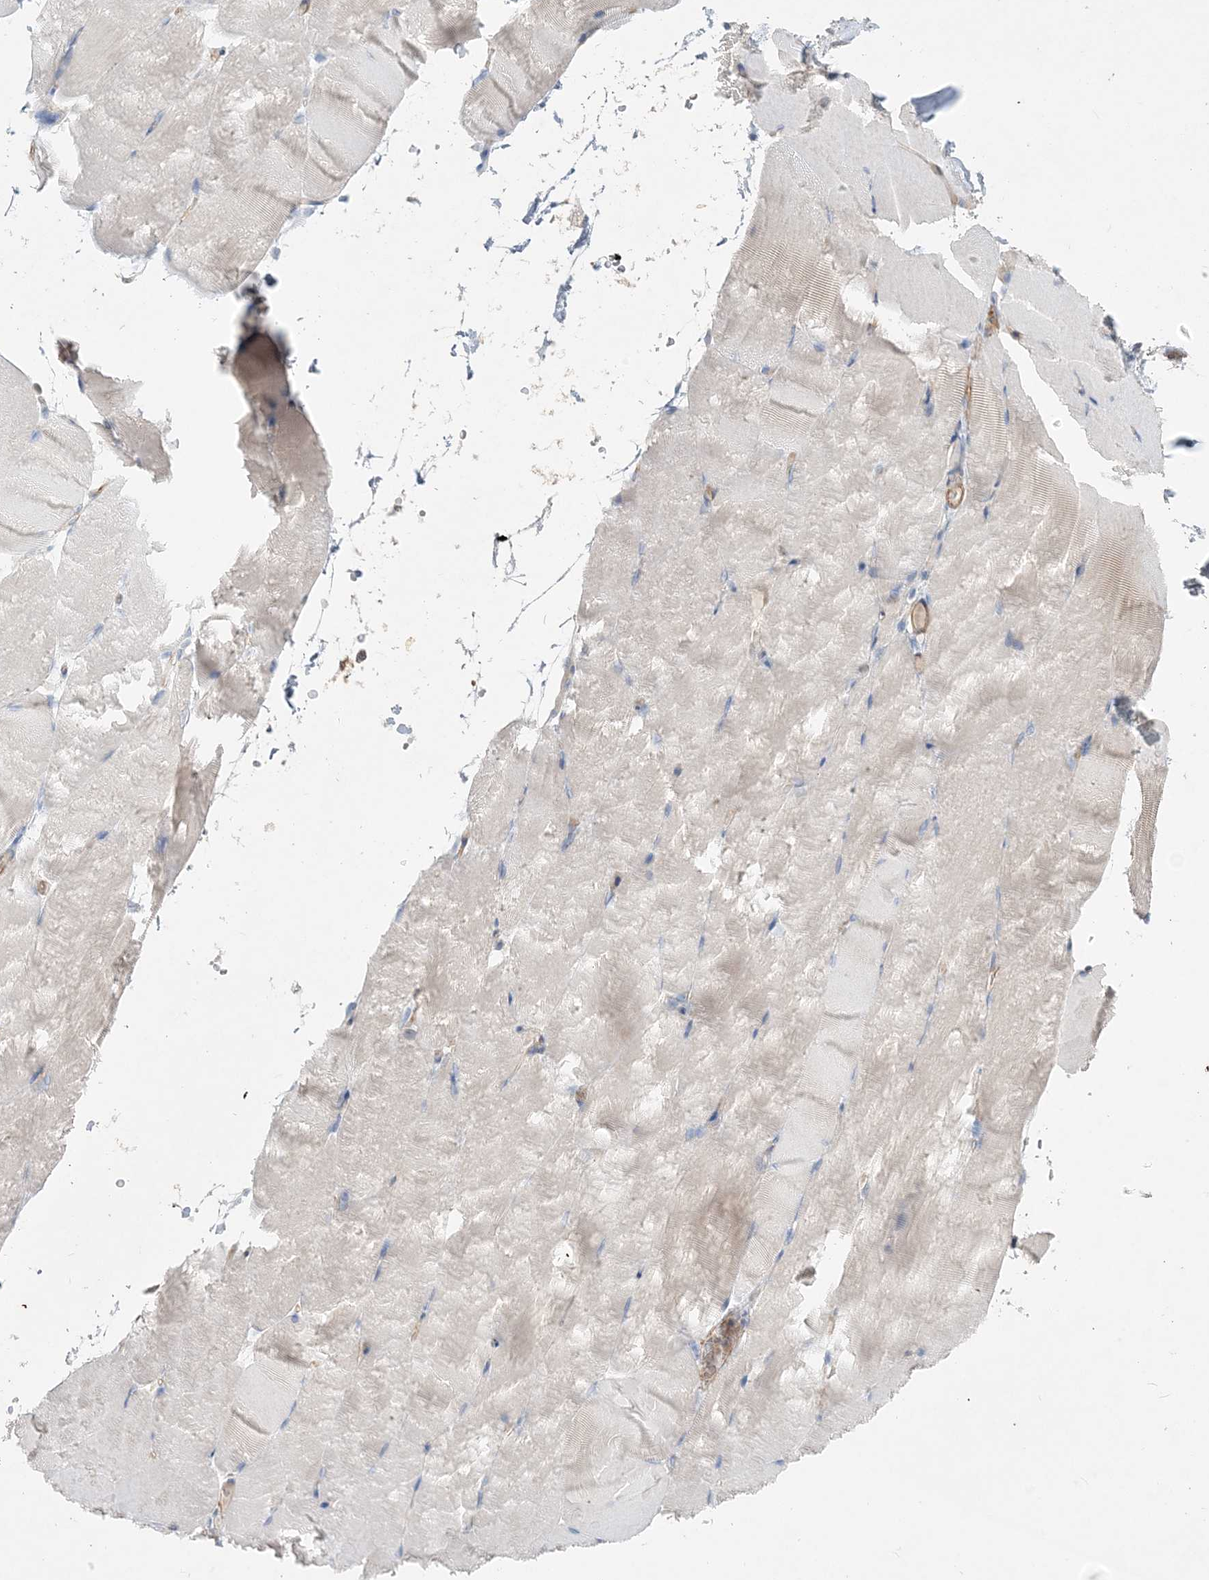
{"staining": {"intensity": "negative", "quantity": "none", "location": "none"}, "tissue": "skeletal muscle", "cell_type": "Myocytes", "image_type": "normal", "snomed": [{"axis": "morphology", "description": "Normal tissue, NOS"}, {"axis": "topography", "description": "Skeletal muscle"}, {"axis": "topography", "description": "Parathyroid gland"}], "caption": "IHC image of normal human skeletal muscle stained for a protein (brown), which exhibits no staining in myocytes.", "gene": "PIGC", "patient": {"sex": "female", "age": 37}}